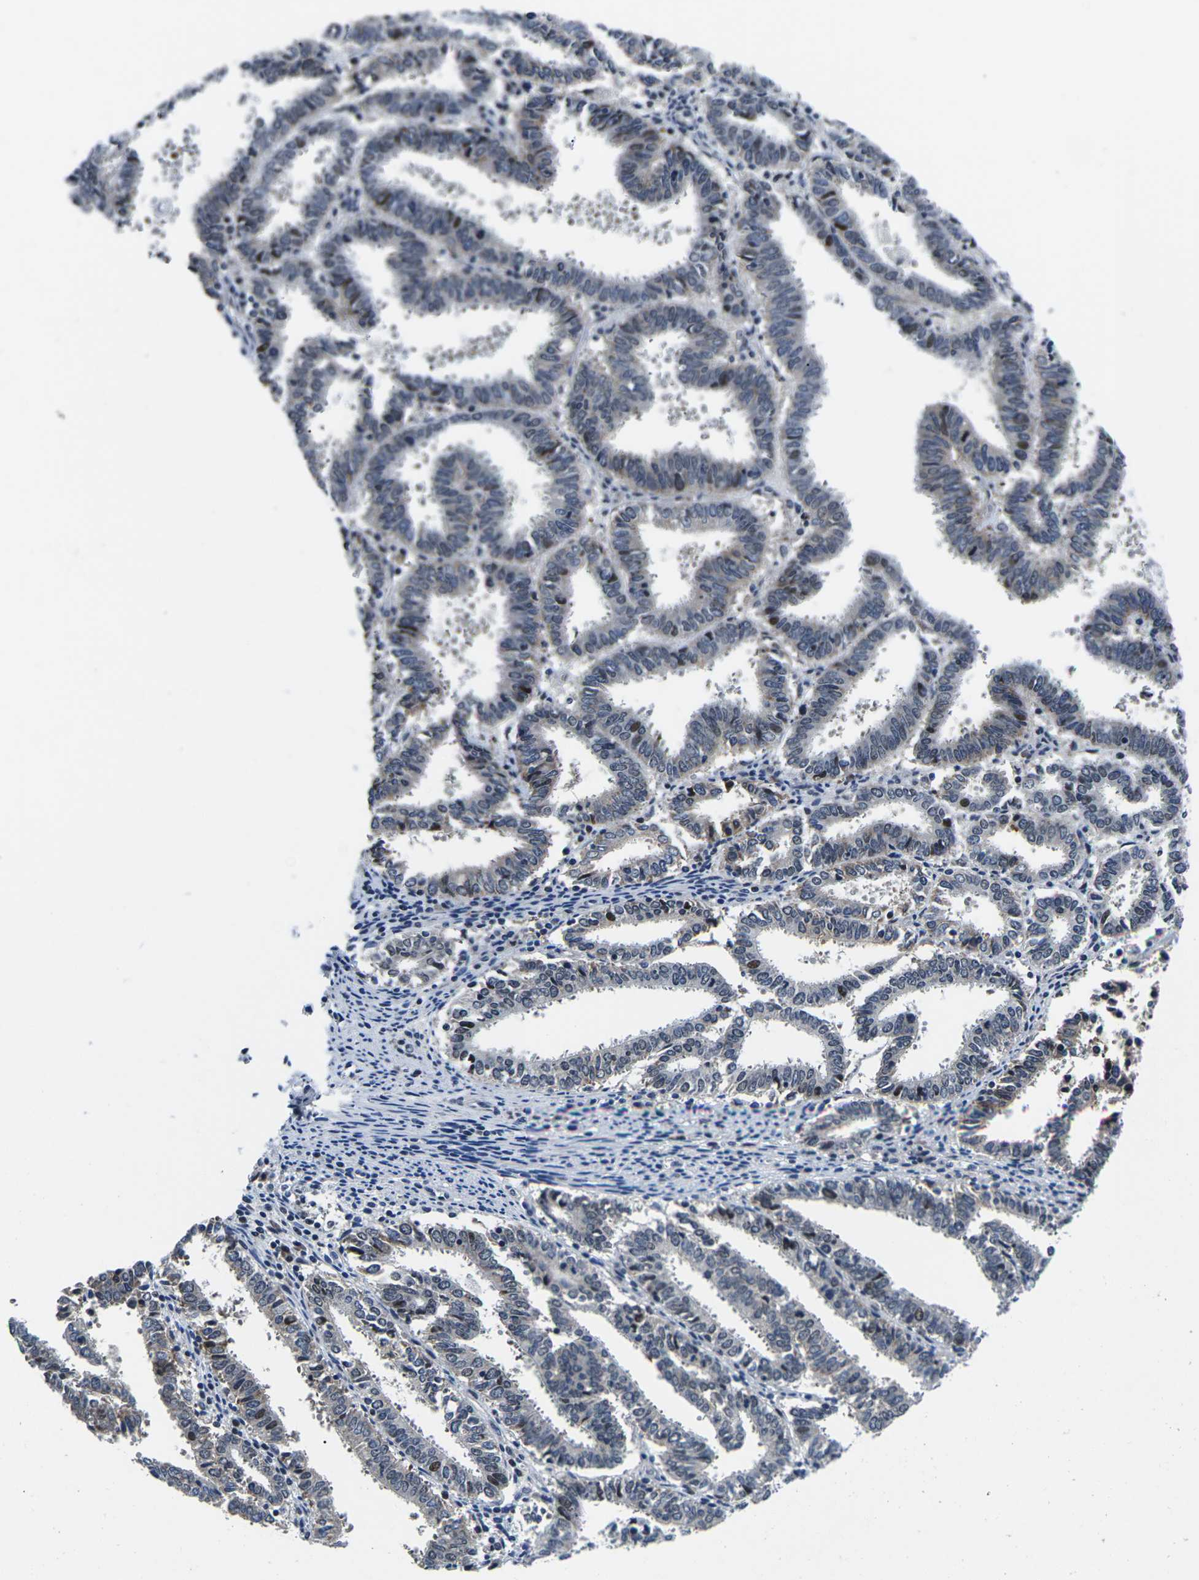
{"staining": {"intensity": "strong", "quantity": "<25%", "location": "nuclear"}, "tissue": "endometrial cancer", "cell_type": "Tumor cells", "image_type": "cancer", "snomed": [{"axis": "morphology", "description": "Adenocarcinoma, NOS"}, {"axis": "topography", "description": "Uterus"}], "caption": "Endometrial cancer (adenocarcinoma) was stained to show a protein in brown. There is medium levels of strong nuclear staining in about <25% of tumor cells.", "gene": "CDC73", "patient": {"sex": "female", "age": 83}}